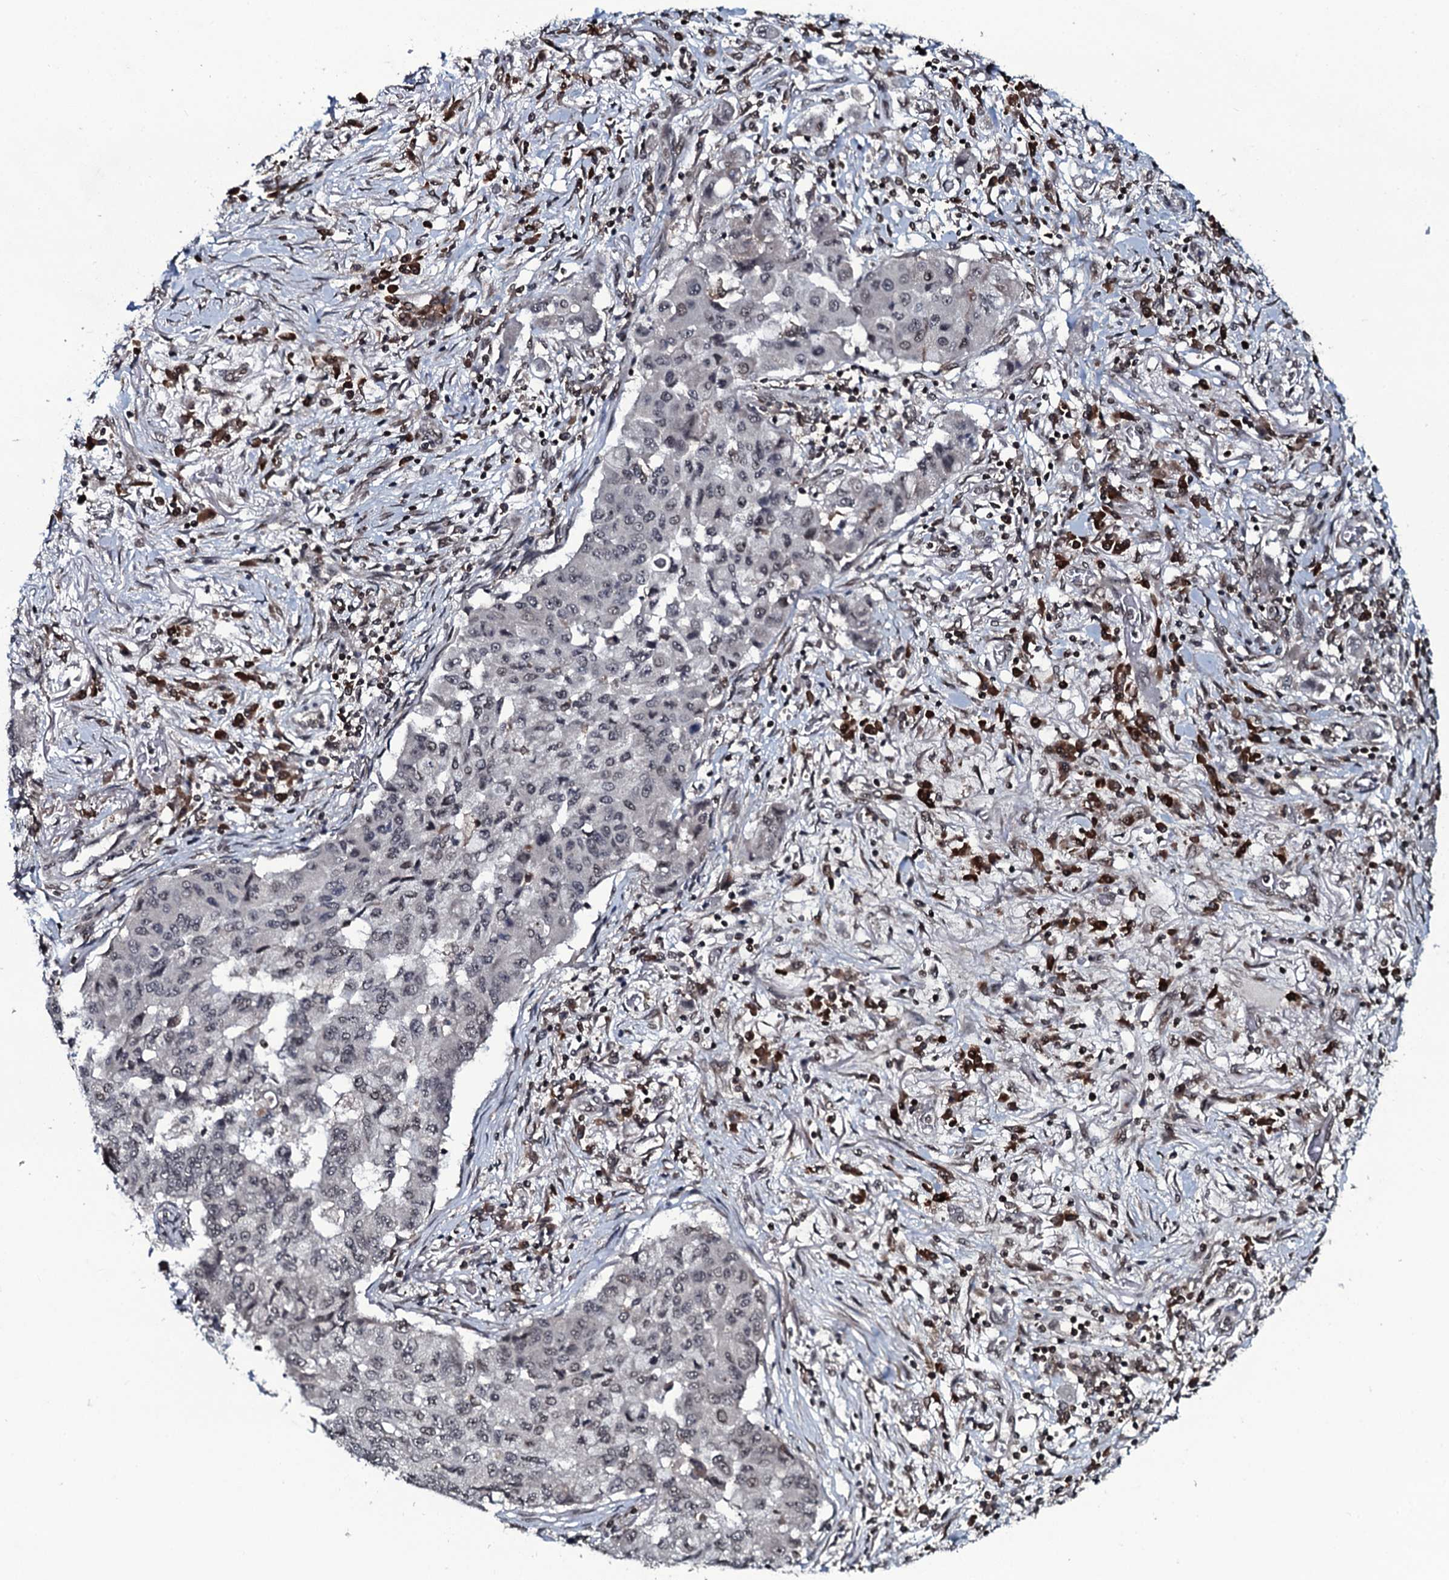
{"staining": {"intensity": "negative", "quantity": "none", "location": "none"}, "tissue": "lung cancer", "cell_type": "Tumor cells", "image_type": "cancer", "snomed": [{"axis": "morphology", "description": "Squamous cell carcinoma, NOS"}, {"axis": "topography", "description": "Lung"}], "caption": "The histopathology image demonstrates no staining of tumor cells in lung squamous cell carcinoma.", "gene": "HDDC3", "patient": {"sex": "male", "age": 74}}